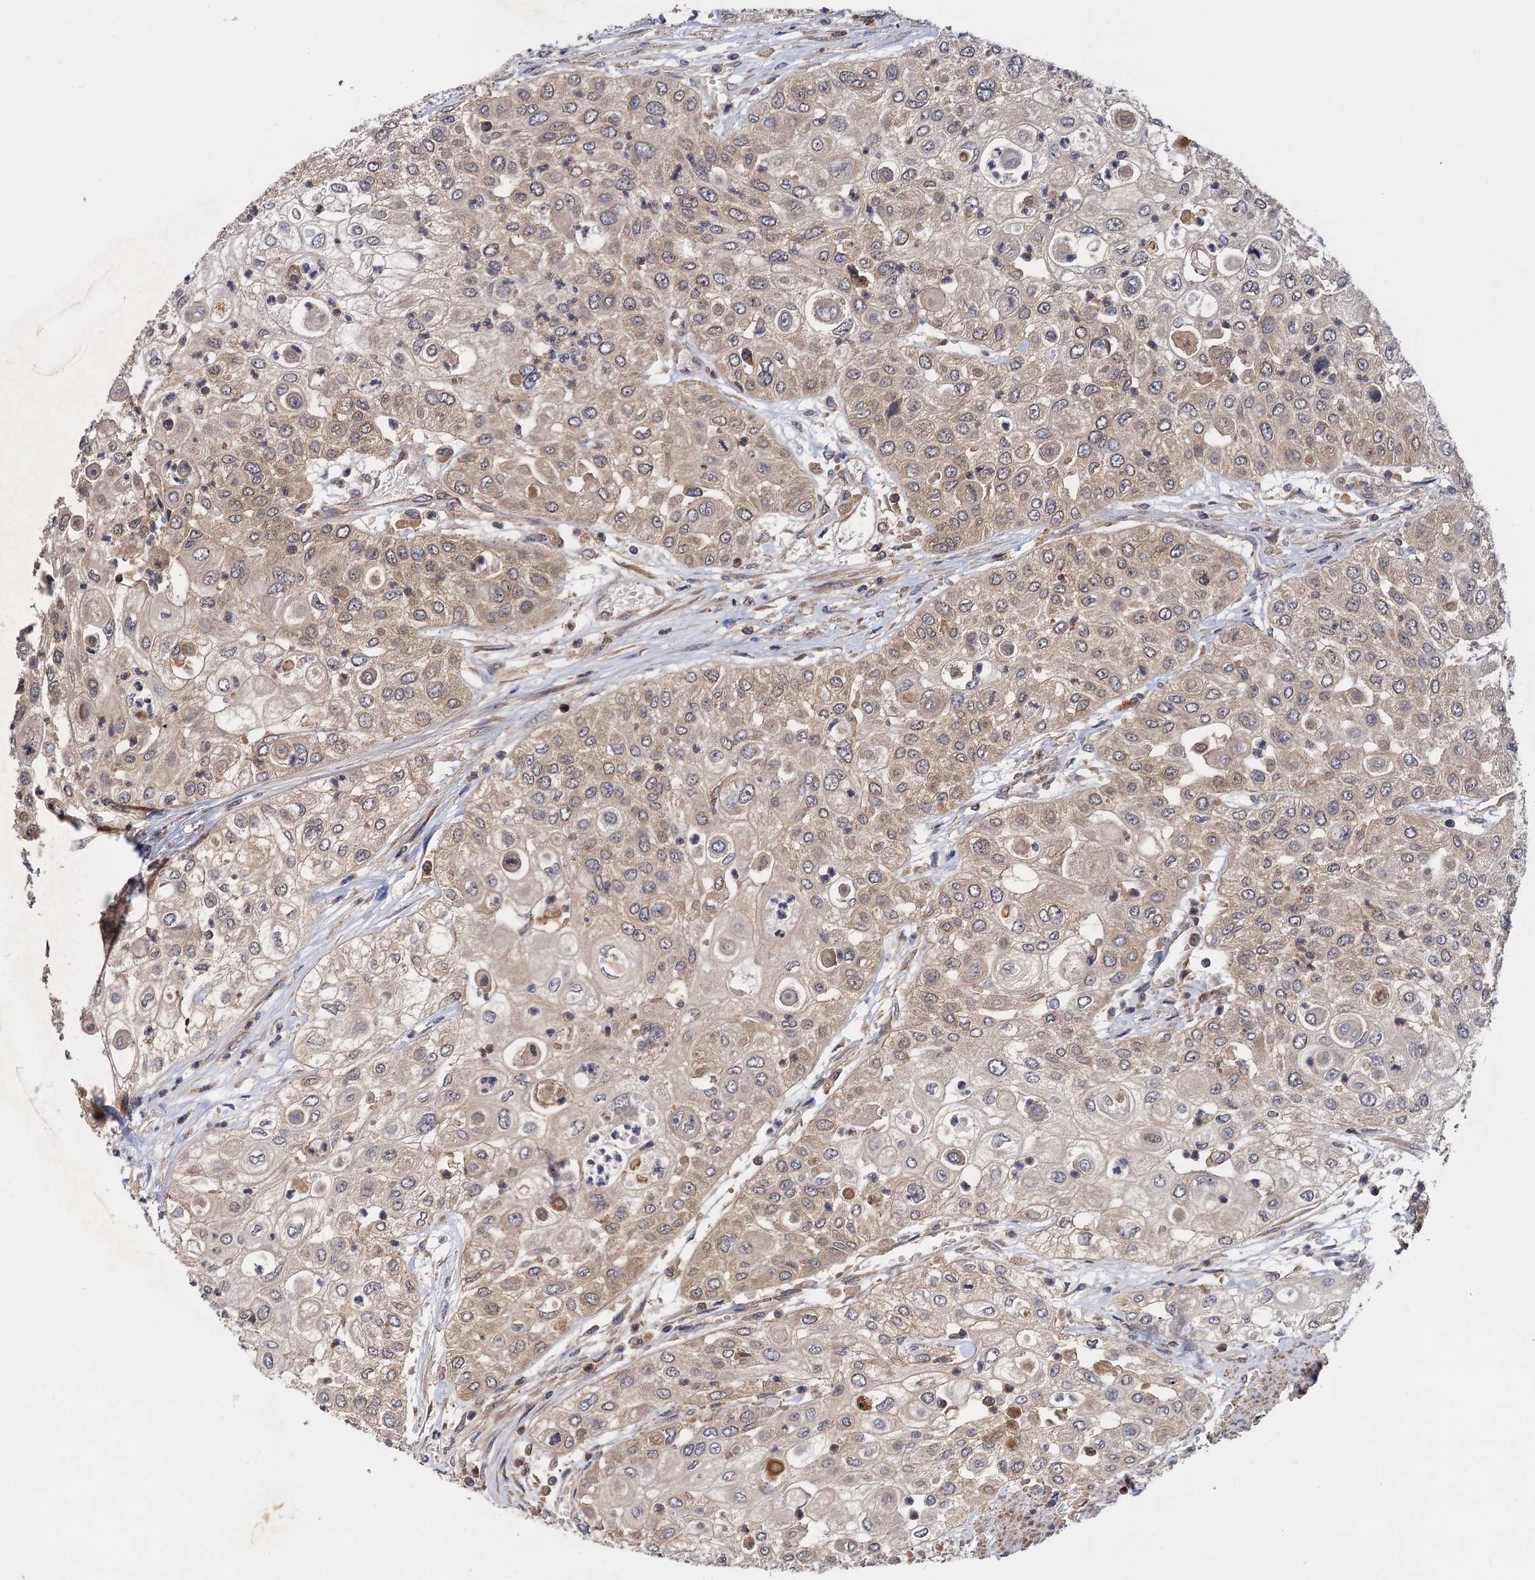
{"staining": {"intensity": "weak", "quantity": ">75%", "location": "cytoplasmic/membranous"}, "tissue": "urothelial cancer", "cell_type": "Tumor cells", "image_type": "cancer", "snomed": [{"axis": "morphology", "description": "Urothelial carcinoma, High grade"}, {"axis": "topography", "description": "Urinary bladder"}], "caption": "IHC staining of urothelial cancer, which exhibits low levels of weak cytoplasmic/membranous expression in approximately >75% of tumor cells indicating weak cytoplasmic/membranous protein expression. The staining was performed using DAB (3,3'-diaminobenzidine) (brown) for protein detection and nuclei were counterstained in hematoxylin (blue).", "gene": "DGKA", "patient": {"sex": "female", "age": 79}}